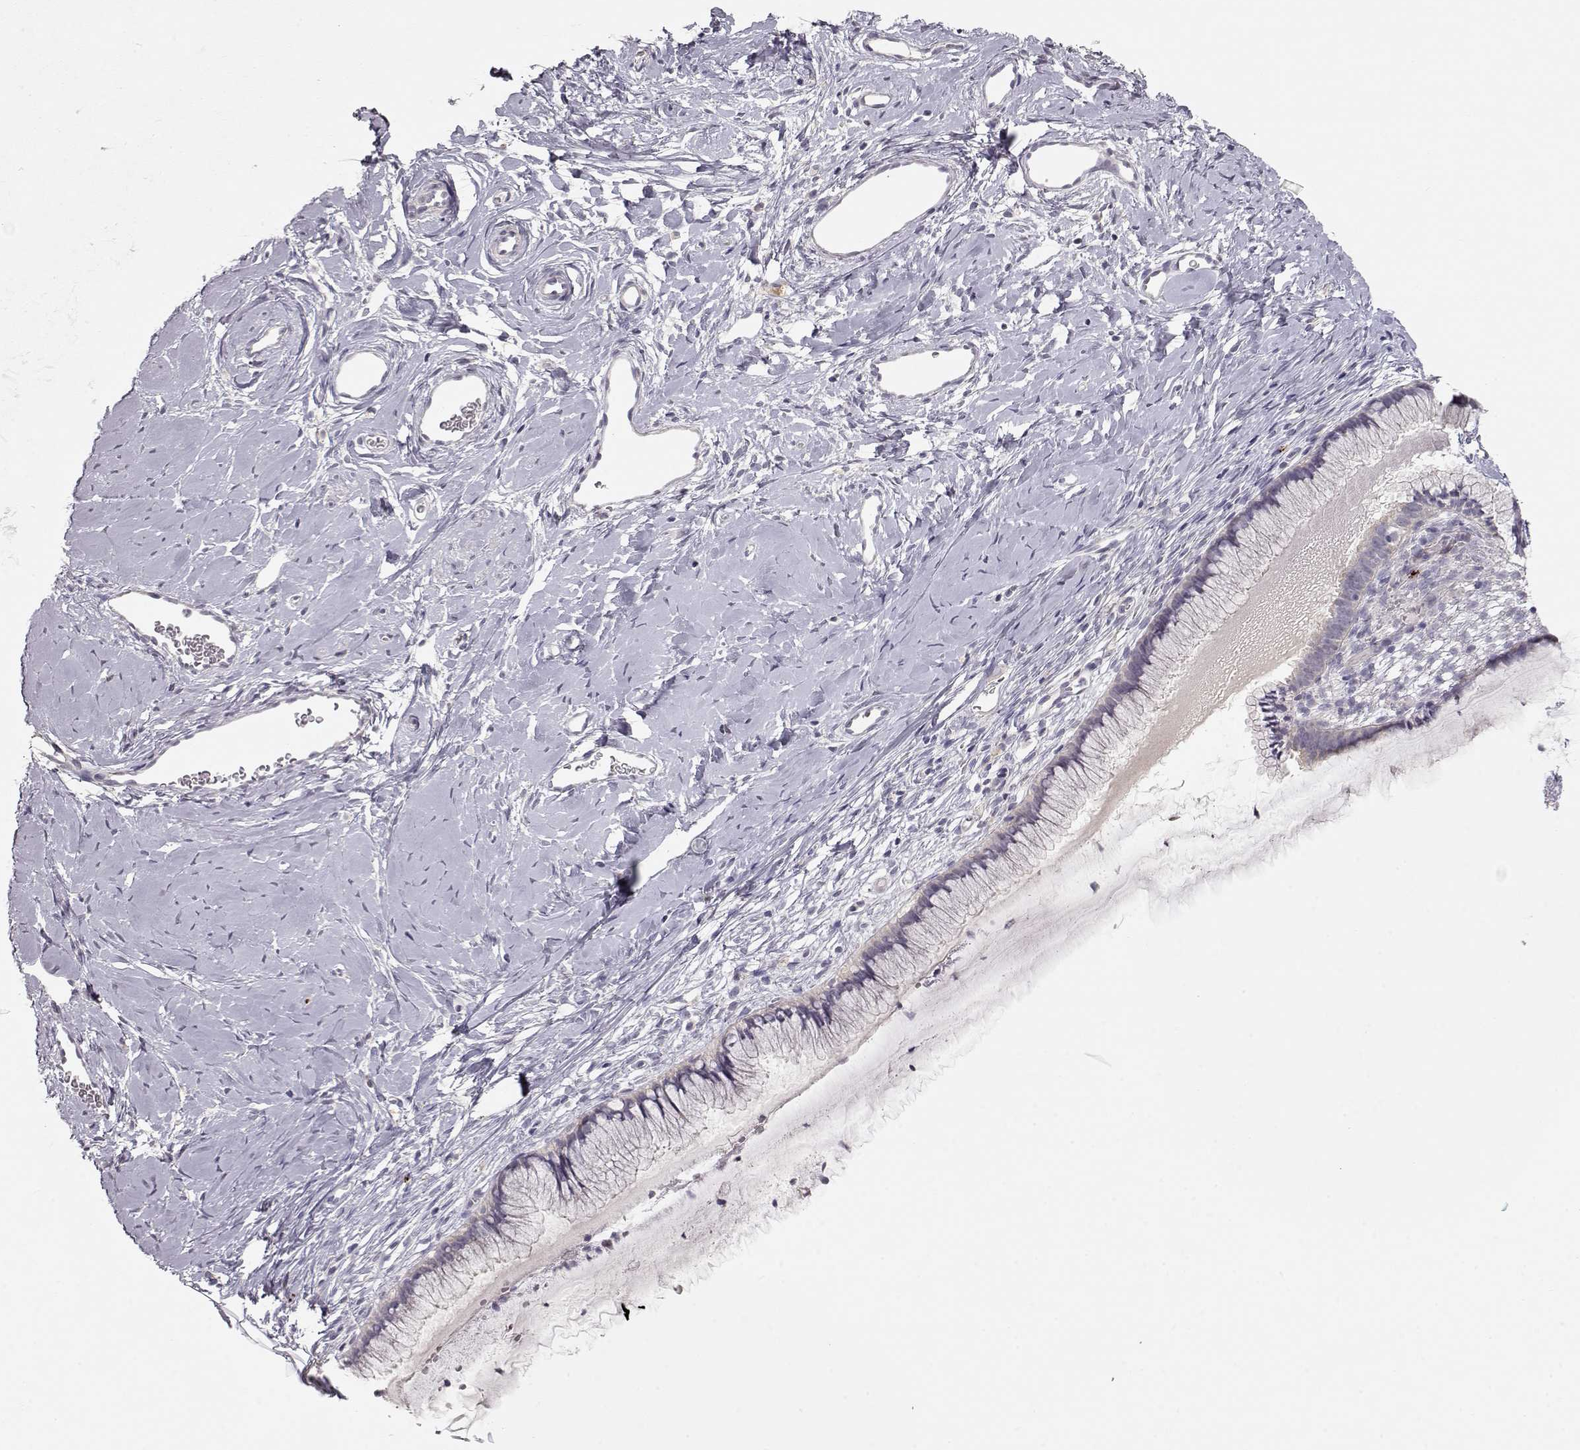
{"staining": {"intensity": "negative", "quantity": "none", "location": "none"}, "tissue": "cervix", "cell_type": "Glandular cells", "image_type": "normal", "snomed": [{"axis": "morphology", "description": "Normal tissue, NOS"}, {"axis": "topography", "description": "Cervix"}], "caption": "DAB (3,3'-diaminobenzidine) immunohistochemical staining of normal cervix reveals no significant expression in glandular cells.", "gene": "ARHGAP8", "patient": {"sex": "female", "age": 40}}